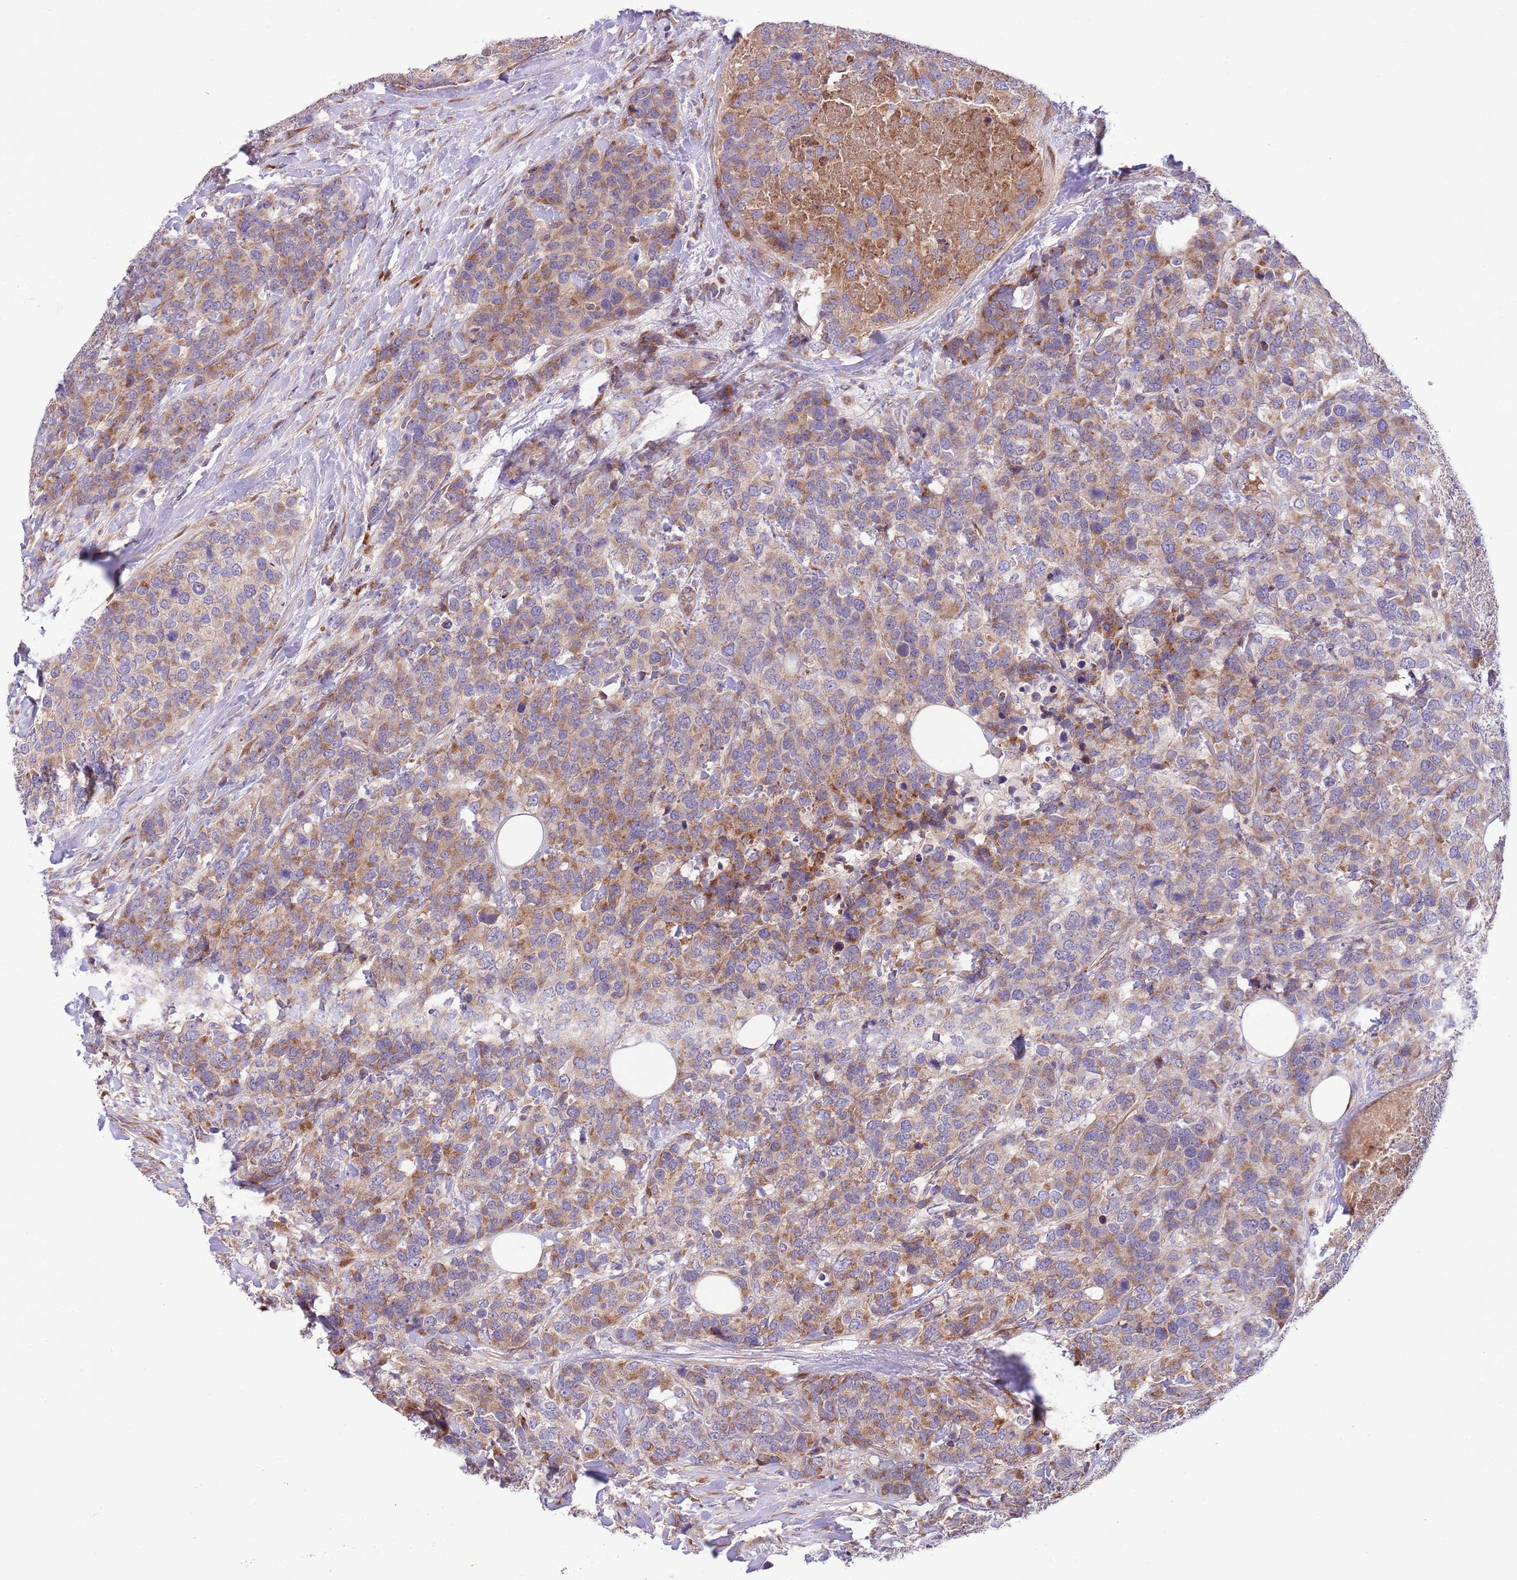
{"staining": {"intensity": "moderate", "quantity": ">75%", "location": "cytoplasmic/membranous"}, "tissue": "breast cancer", "cell_type": "Tumor cells", "image_type": "cancer", "snomed": [{"axis": "morphology", "description": "Lobular carcinoma"}, {"axis": "topography", "description": "Breast"}], "caption": "Moderate cytoplasmic/membranous positivity is appreciated in about >75% of tumor cells in breast cancer (lobular carcinoma).", "gene": "DAND5", "patient": {"sex": "female", "age": 59}}